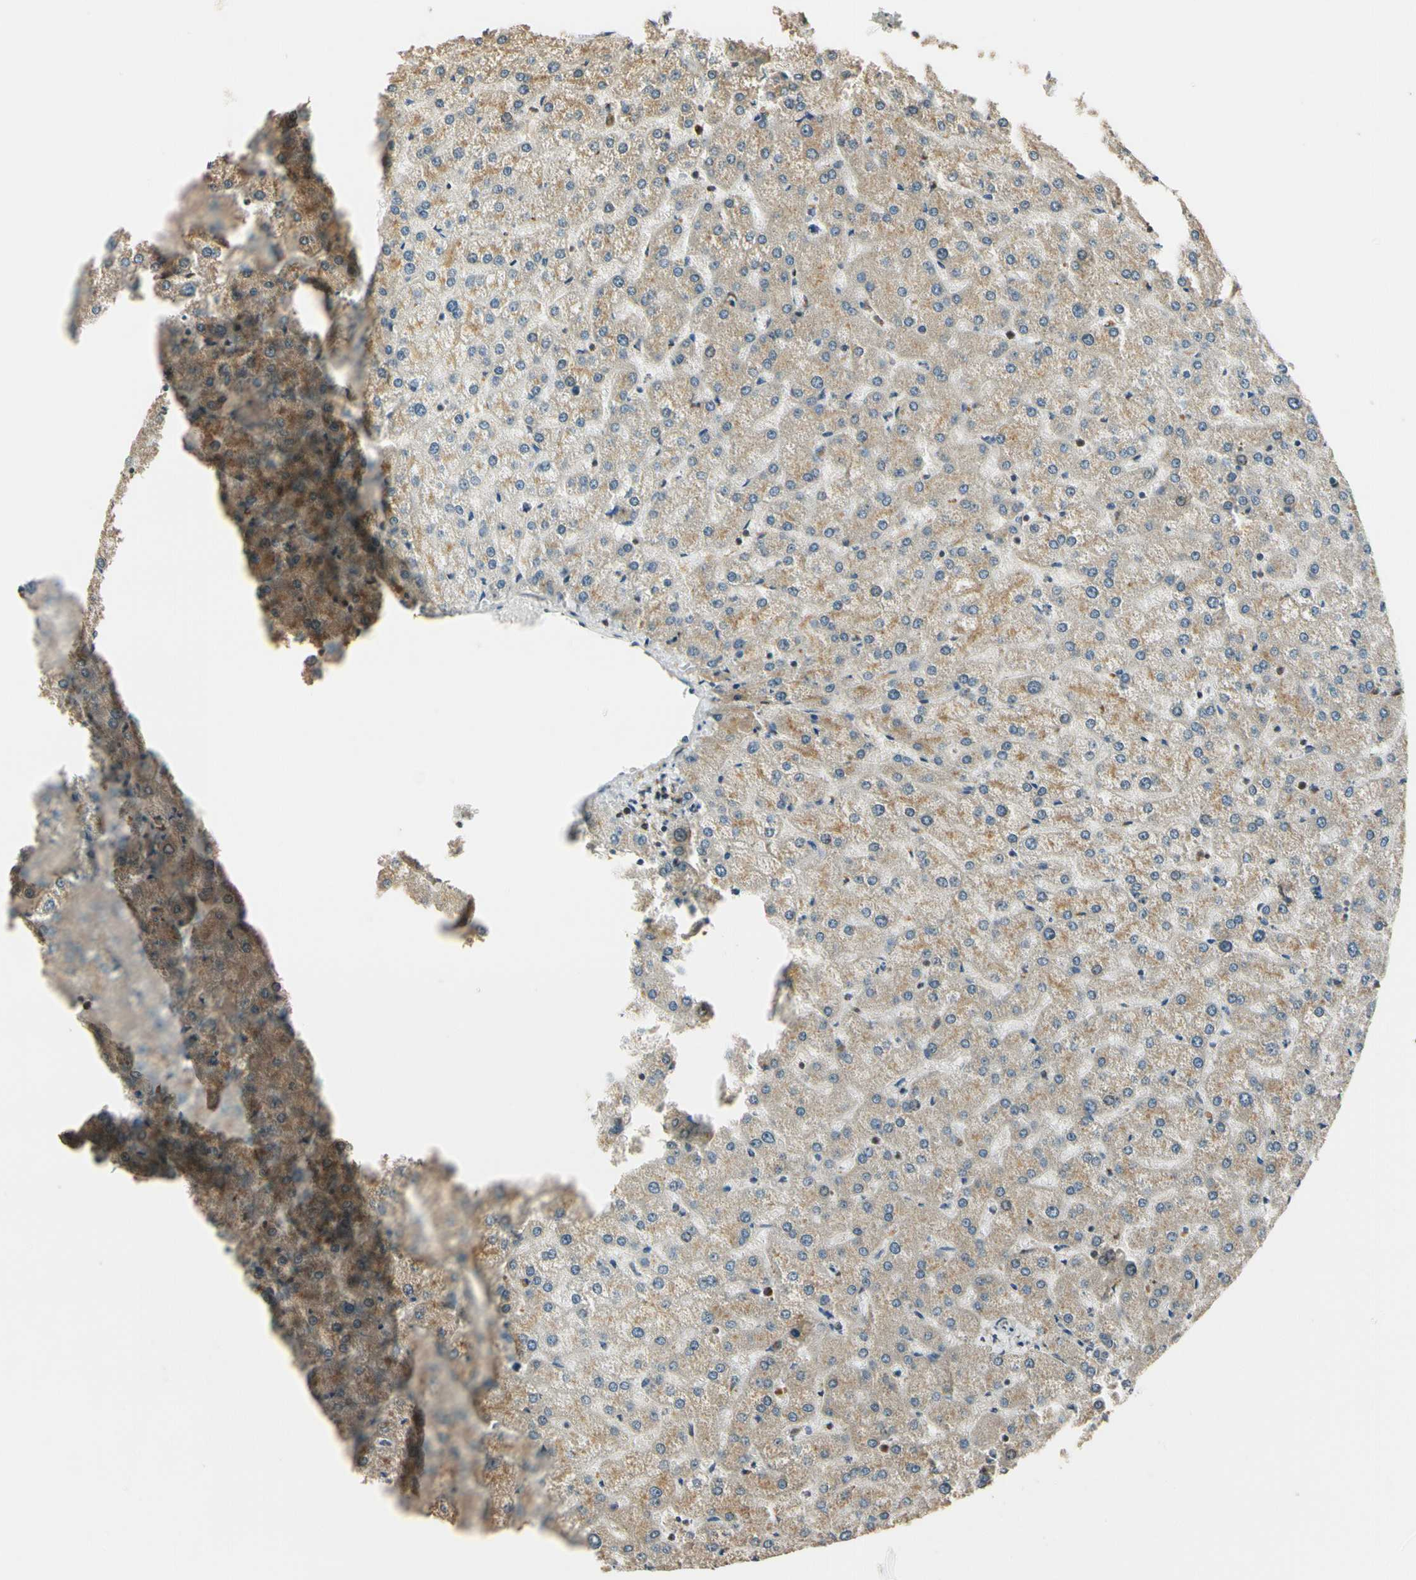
{"staining": {"intensity": "moderate", "quantity": "25%-75%", "location": "cytoplasmic/membranous"}, "tissue": "liver", "cell_type": "Hepatocytes", "image_type": "normal", "snomed": [{"axis": "morphology", "description": "Normal tissue, NOS"}, {"axis": "topography", "description": "Liver"}], "caption": "A brown stain labels moderate cytoplasmic/membranous staining of a protein in hepatocytes of benign liver. The staining was performed using DAB, with brown indicating positive protein expression. Nuclei are stained blue with hematoxylin.", "gene": "LAMTOR1", "patient": {"sex": "female", "age": 32}}